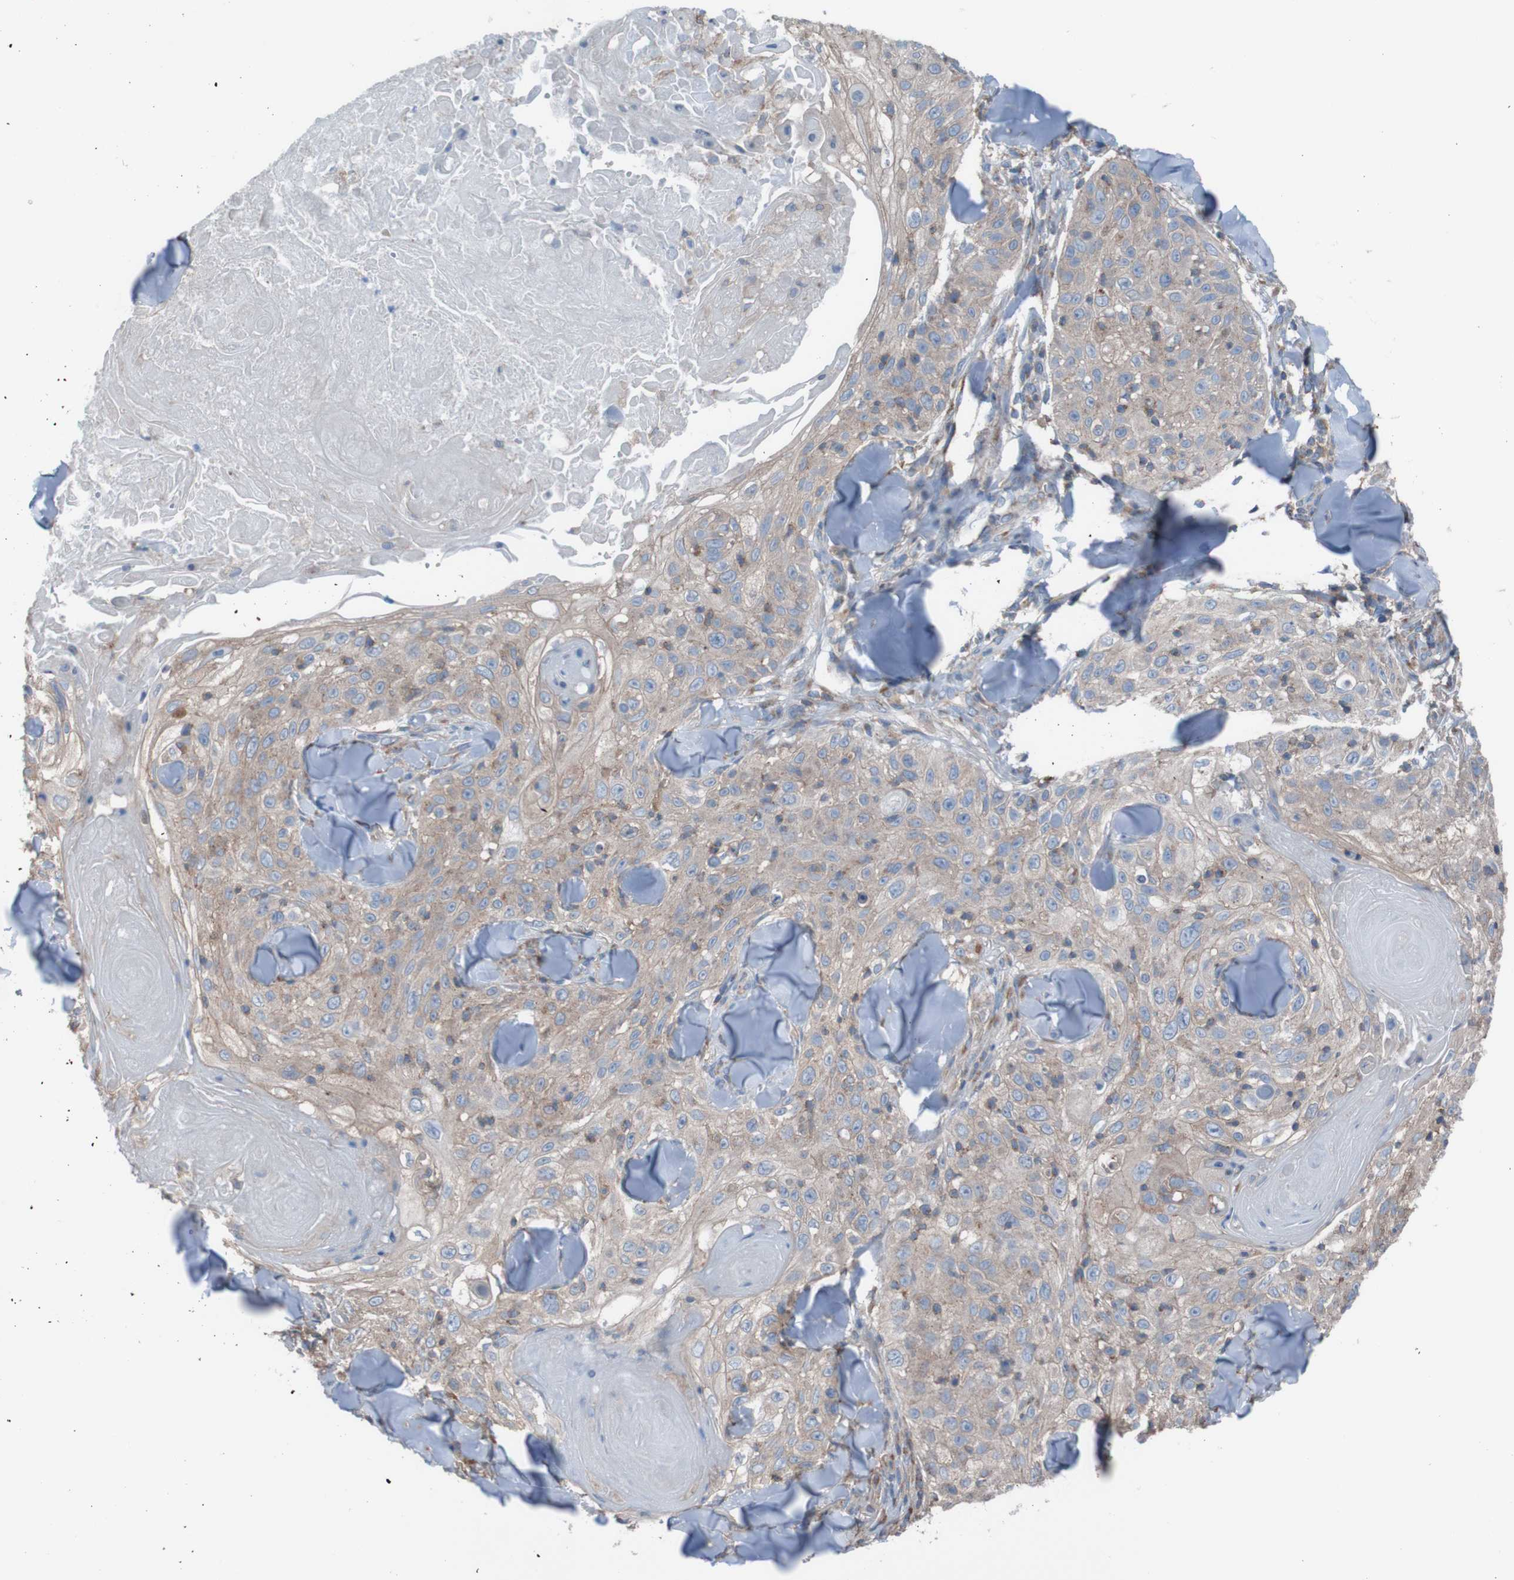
{"staining": {"intensity": "moderate", "quantity": "25%-75%", "location": "cytoplasmic/membranous"}, "tissue": "skin cancer", "cell_type": "Tumor cells", "image_type": "cancer", "snomed": [{"axis": "morphology", "description": "Squamous cell carcinoma, NOS"}, {"axis": "topography", "description": "Skin"}], "caption": "This photomicrograph shows immunohistochemistry staining of human skin squamous cell carcinoma, with medium moderate cytoplasmic/membranous positivity in about 25%-75% of tumor cells.", "gene": "MINAR1", "patient": {"sex": "male", "age": 86}}